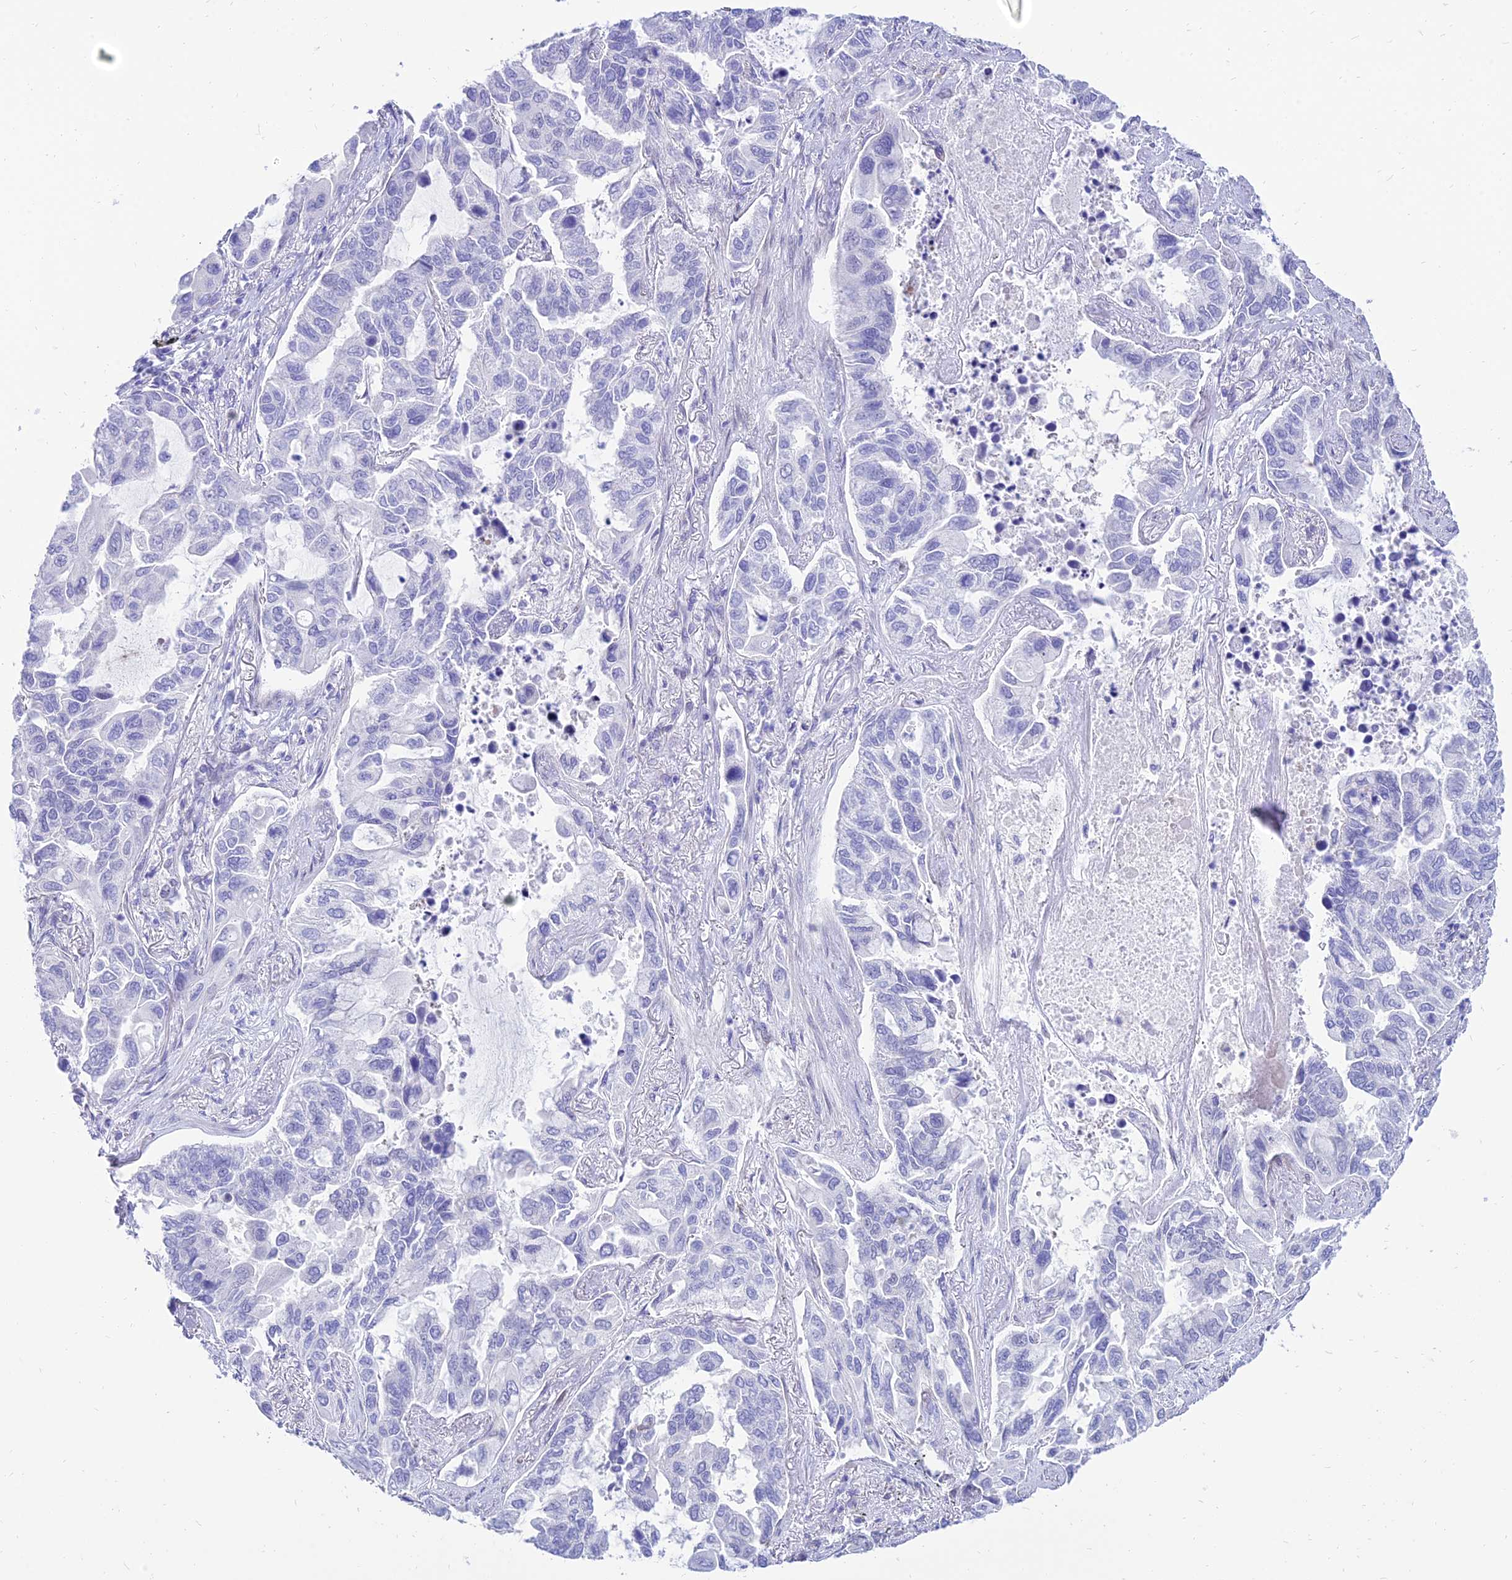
{"staining": {"intensity": "negative", "quantity": "none", "location": "none"}, "tissue": "lung cancer", "cell_type": "Tumor cells", "image_type": "cancer", "snomed": [{"axis": "morphology", "description": "Adenocarcinoma, NOS"}, {"axis": "topography", "description": "Lung"}], "caption": "Immunohistochemistry histopathology image of adenocarcinoma (lung) stained for a protein (brown), which reveals no expression in tumor cells.", "gene": "TAC3", "patient": {"sex": "male", "age": 64}}